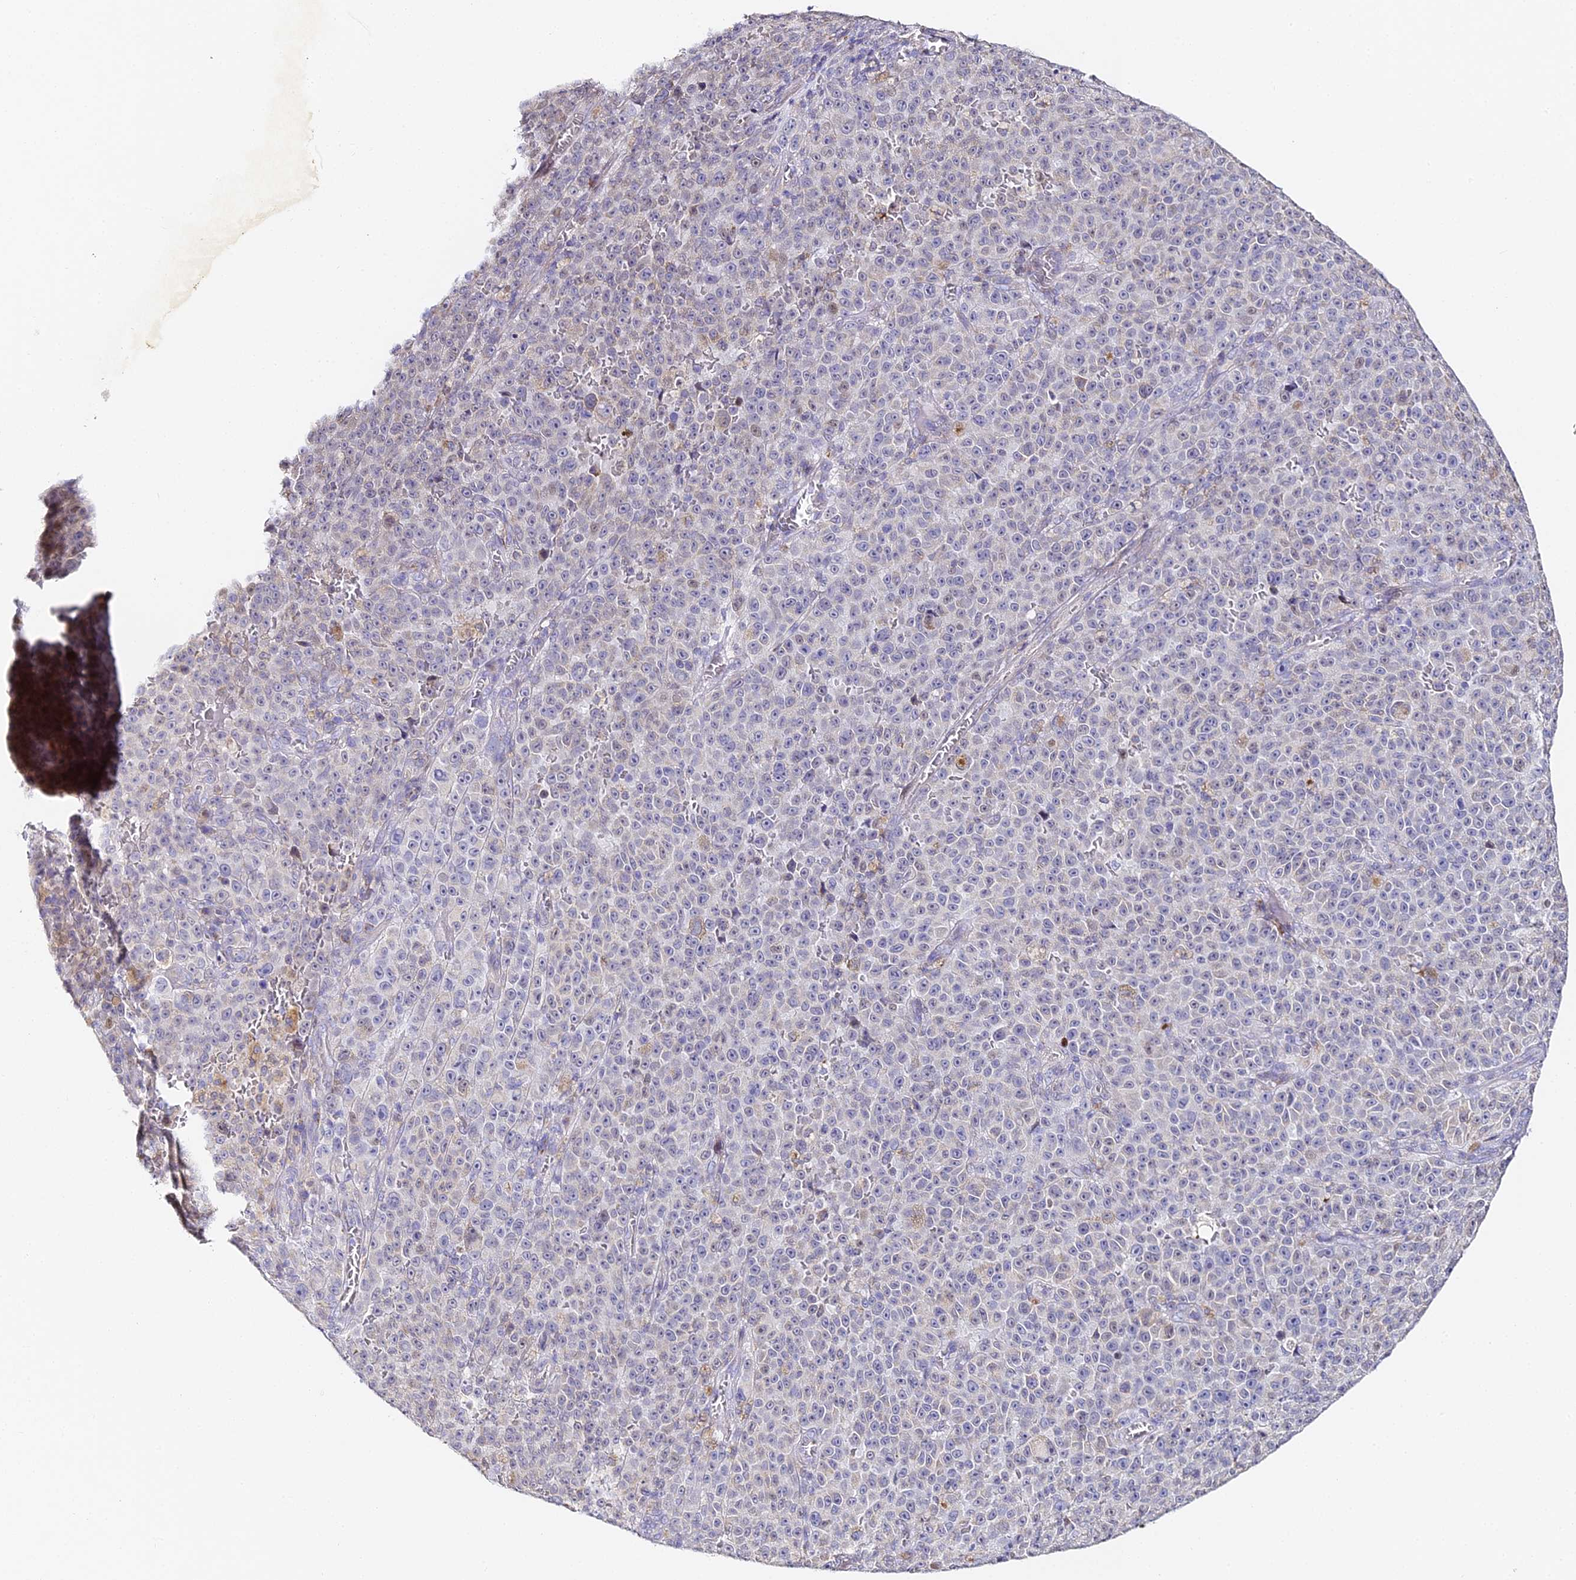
{"staining": {"intensity": "negative", "quantity": "none", "location": "none"}, "tissue": "melanoma", "cell_type": "Tumor cells", "image_type": "cancer", "snomed": [{"axis": "morphology", "description": "Malignant melanoma, NOS"}, {"axis": "topography", "description": "Skin"}], "caption": "Immunohistochemical staining of human melanoma demonstrates no significant expression in tumor cells.", "gene": "SERP1", "patient": {"sex": "female", "age": 82}}